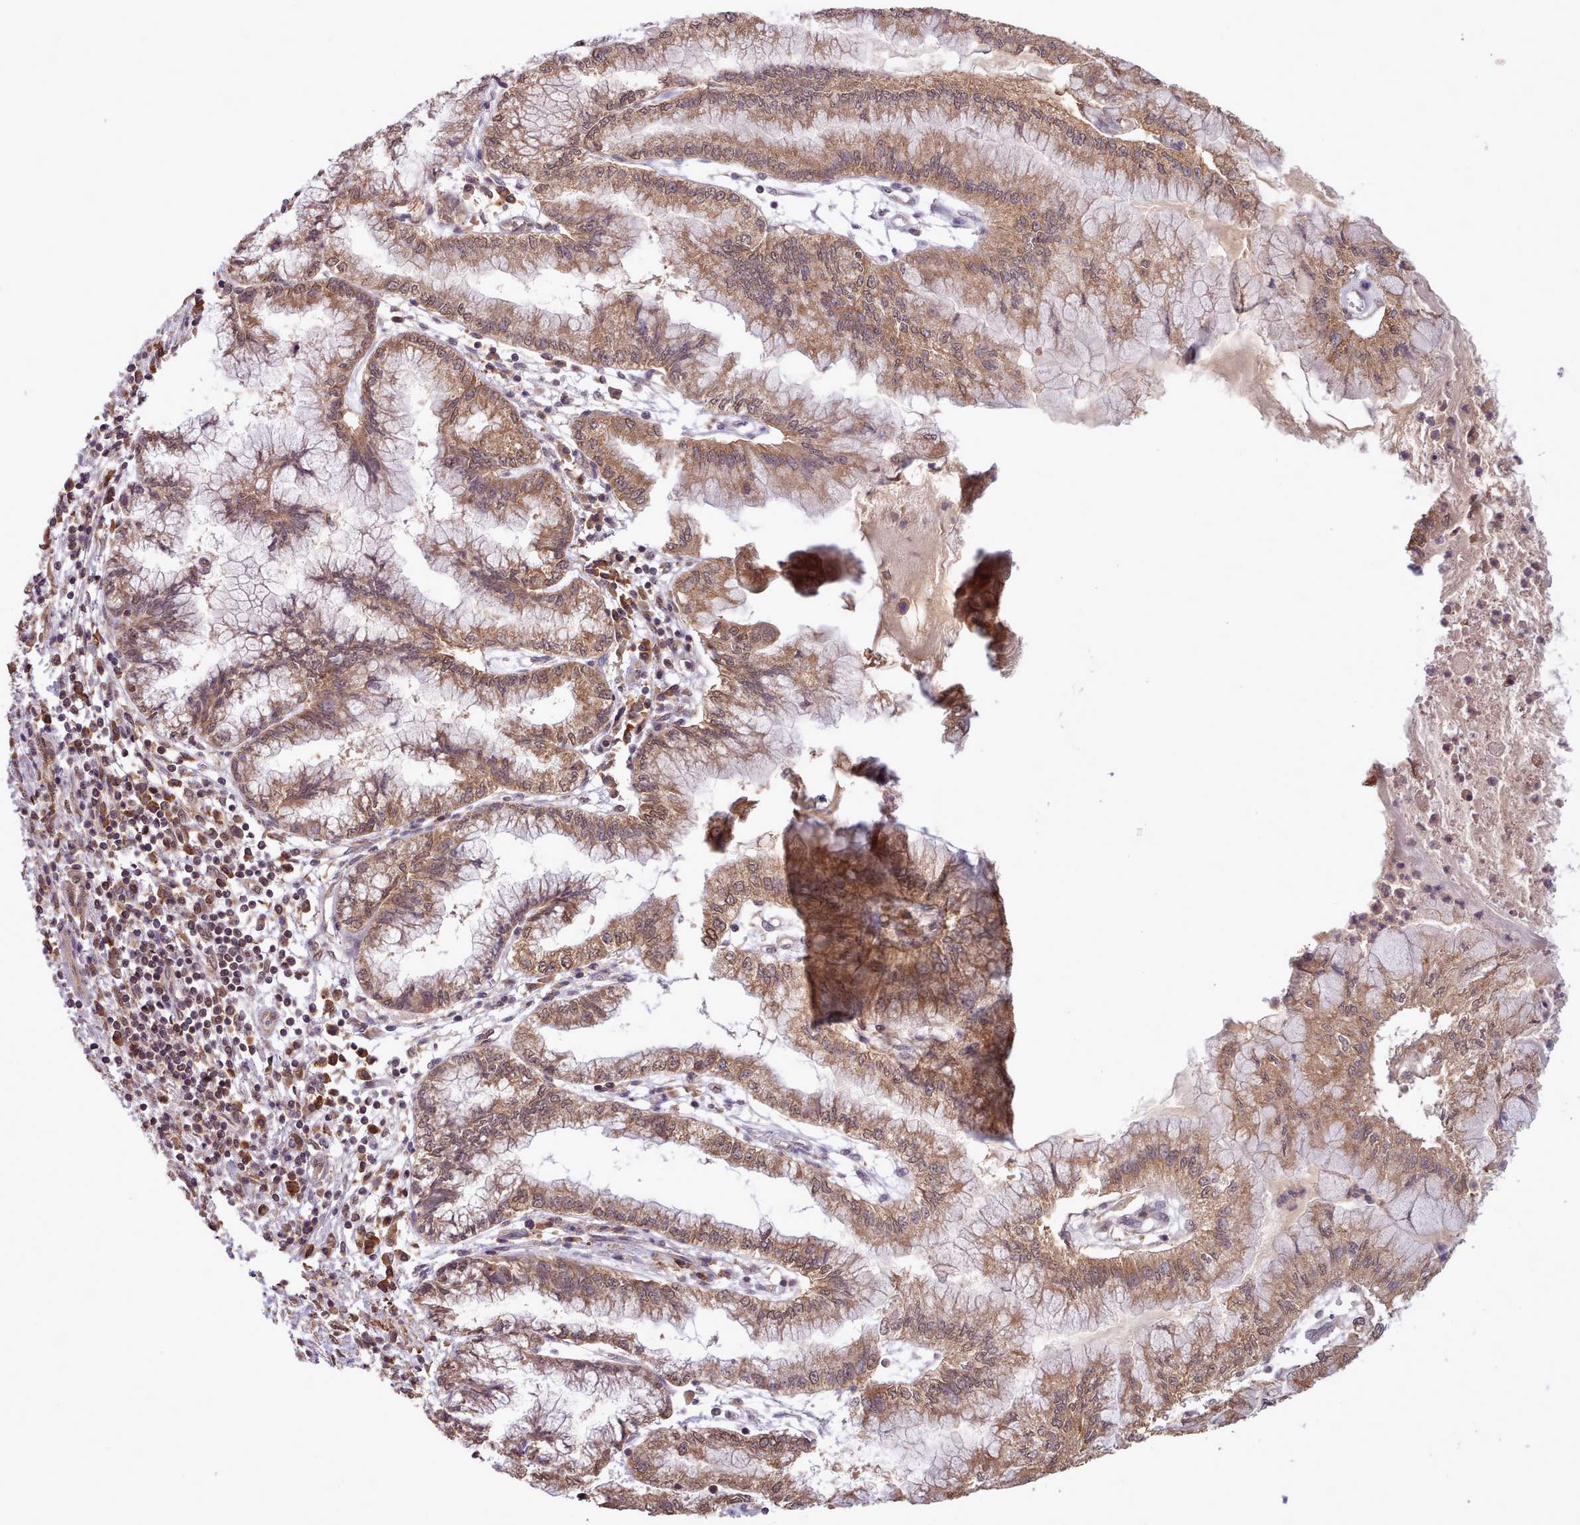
{"staining": {"intensity": "moderate", "quantity": ">75%", "location": "cytoplasmic/membranous,nuclear"}, "tissue": "pancreatic cancer", "cell_type": "Tumor cells", "image_type": "cancer", "snomed": [{"axis": "morphology", "description": "Adenocarcinoma, NOS"}, {"axis": "topography", "description": "Pancreas"}], "caption": "Human adenocarcinoma (pancreatic) stained for a protein (brown) exhibits moderate cytoplasmic/membranous and nuclear positive expression in approximately >75% of tumor cells.", "gene": "PIP4P1", "patient": {"sex": "male", "age": 73}}